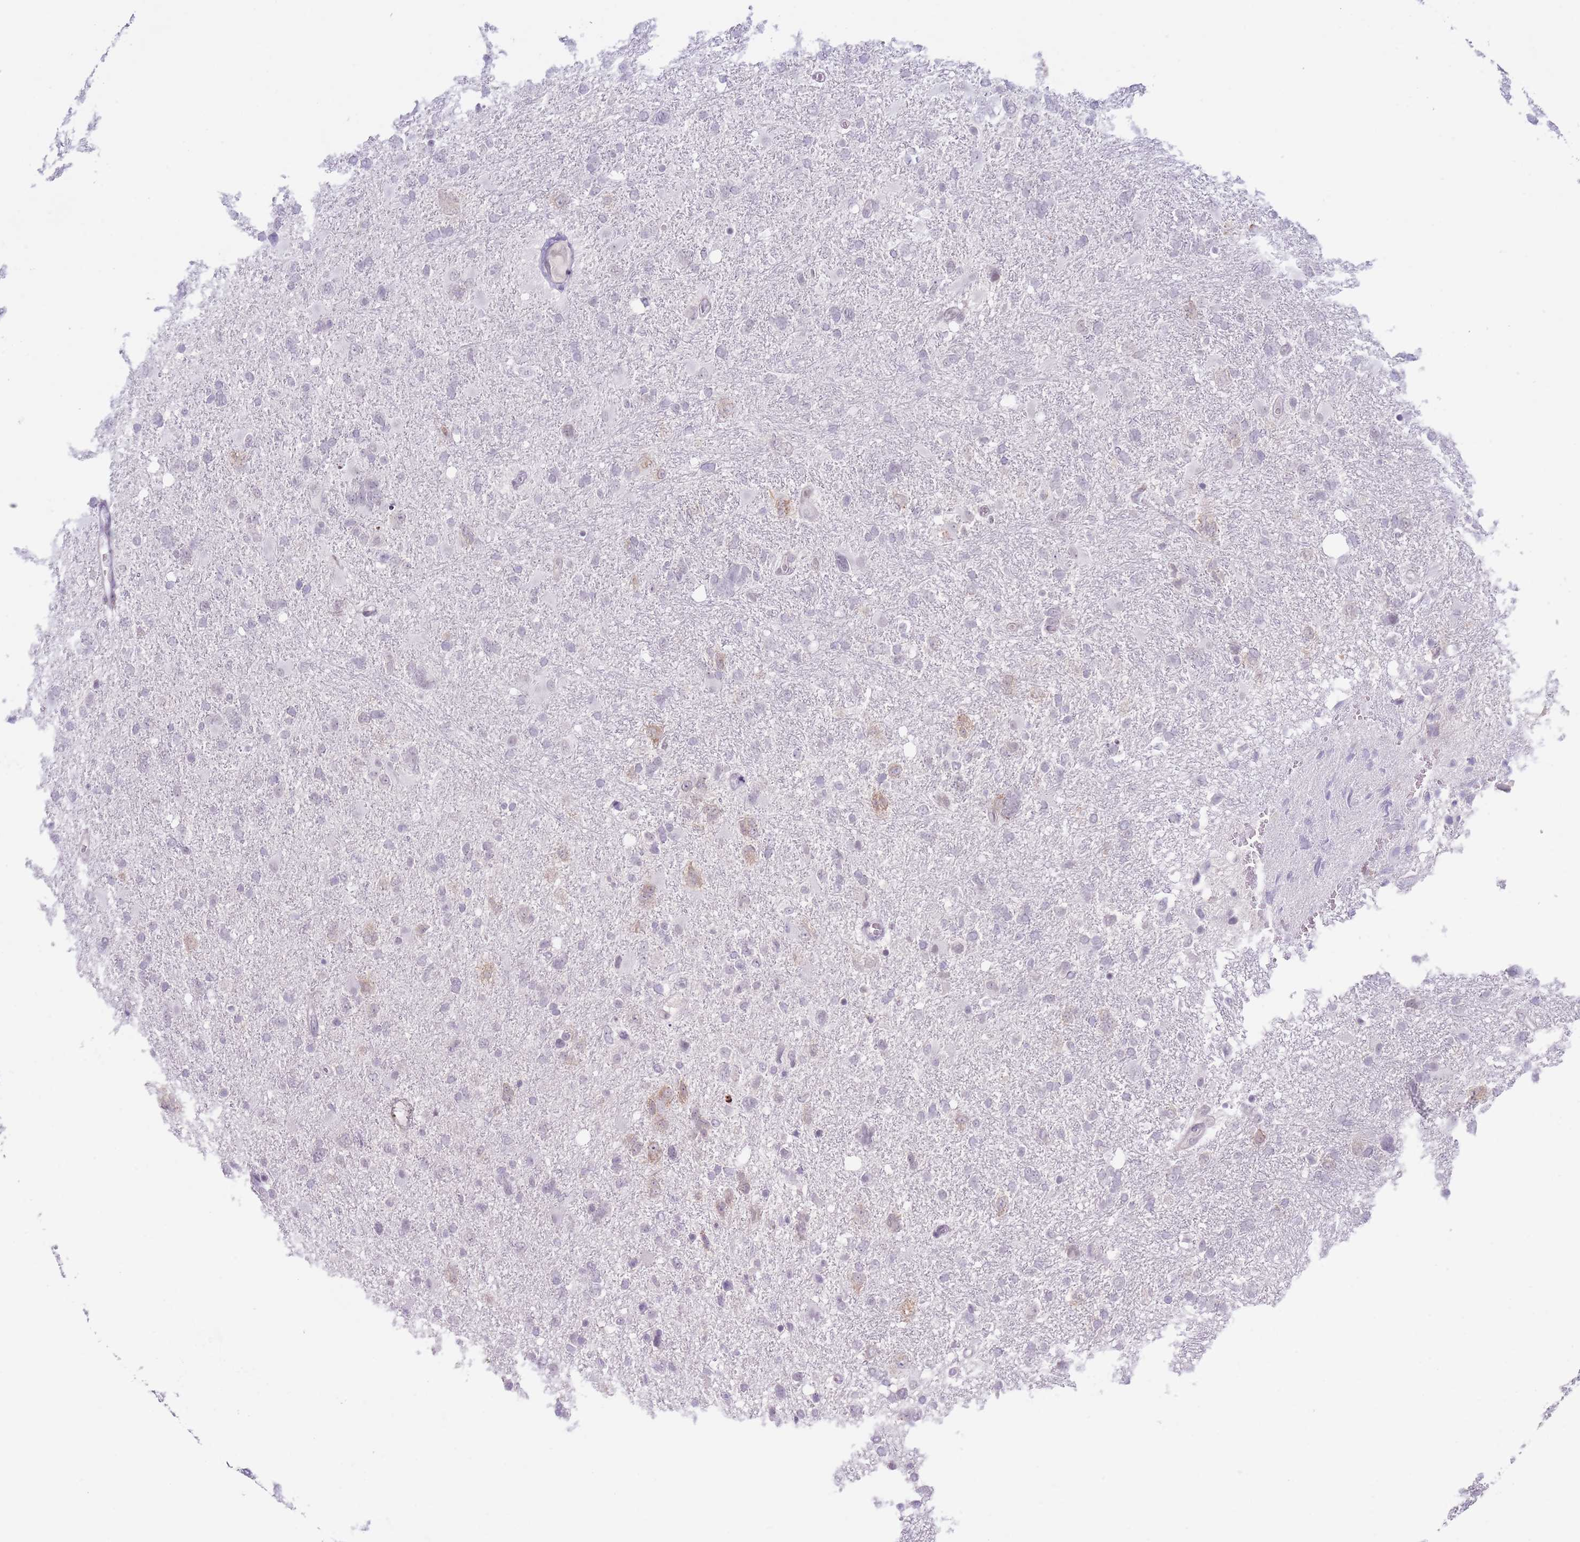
{"staining": {"intensity": "negative", "quantity": "none", "location": "none"}, "tissue": "glioma", "cell_type": "Tumor cells", "image_type": "cancer", "snomed": [{"axis": "morphology", "description": "Glioma, malignant, High grade"}, {"axis": "topography", "description": "Brain"}], "caption": "Human glioma stained for a protein using immunohistochemistry demonstrates no expression in tumor cells.", "gene": "MFSD10", "patient": {"sex": "male", "age": 61}}